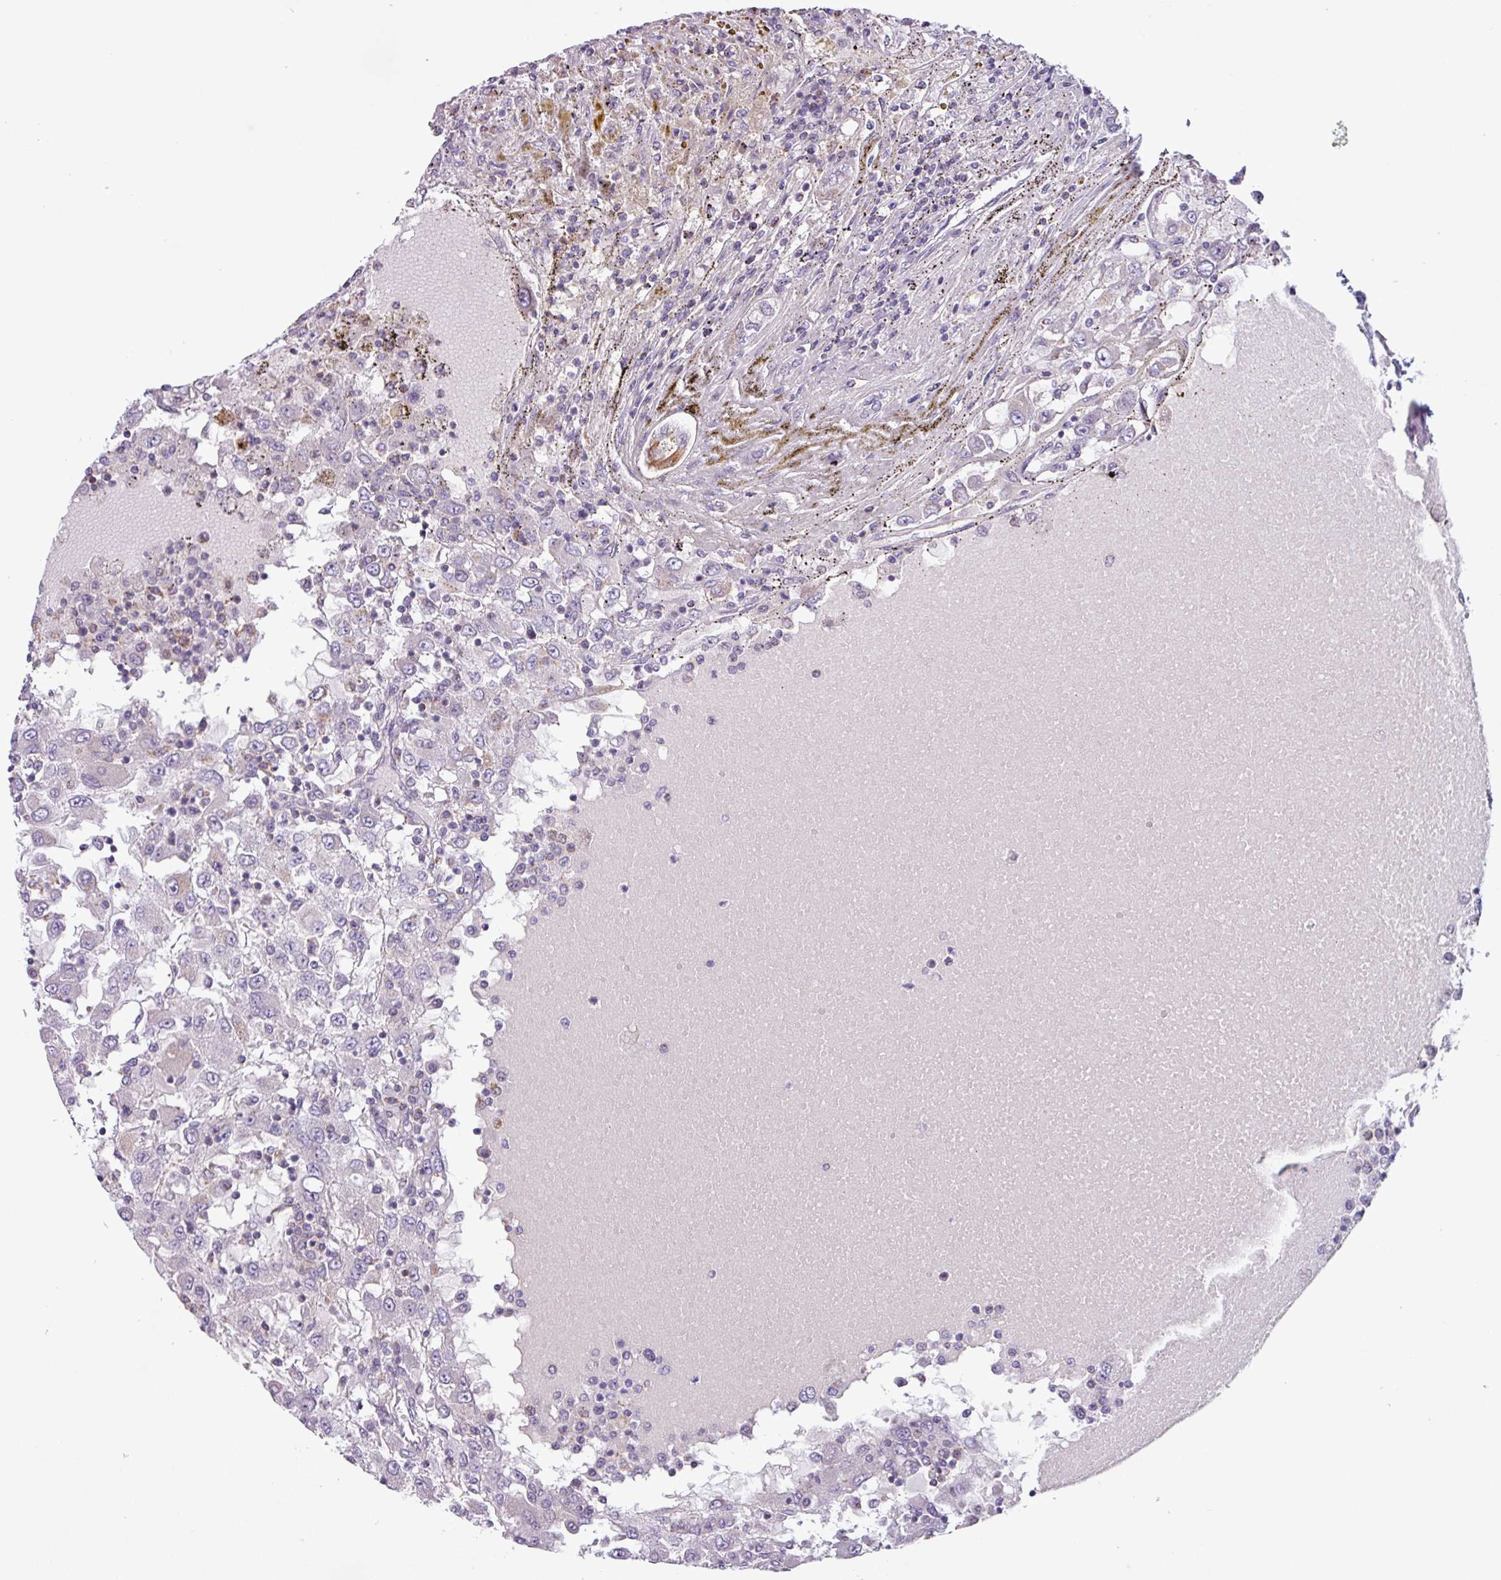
{"staining": {"intensity": "negative", "quantity": "none", "location": "none"}, "tissue": "renal cancer", "cell_type": "Tumor cells", "image_type": "cancer", "snomed": [{"axis": "morphology", "description": "Adenocarcinoma, NOS"}, {"axis": "topography", "description": "Kidney"}], "caption": "The histopathology image shows no staining of tumor cells in renal adenocarcinoma.", "gene": "CAMK1", "patient": {"sex": "female", "age": 67}}